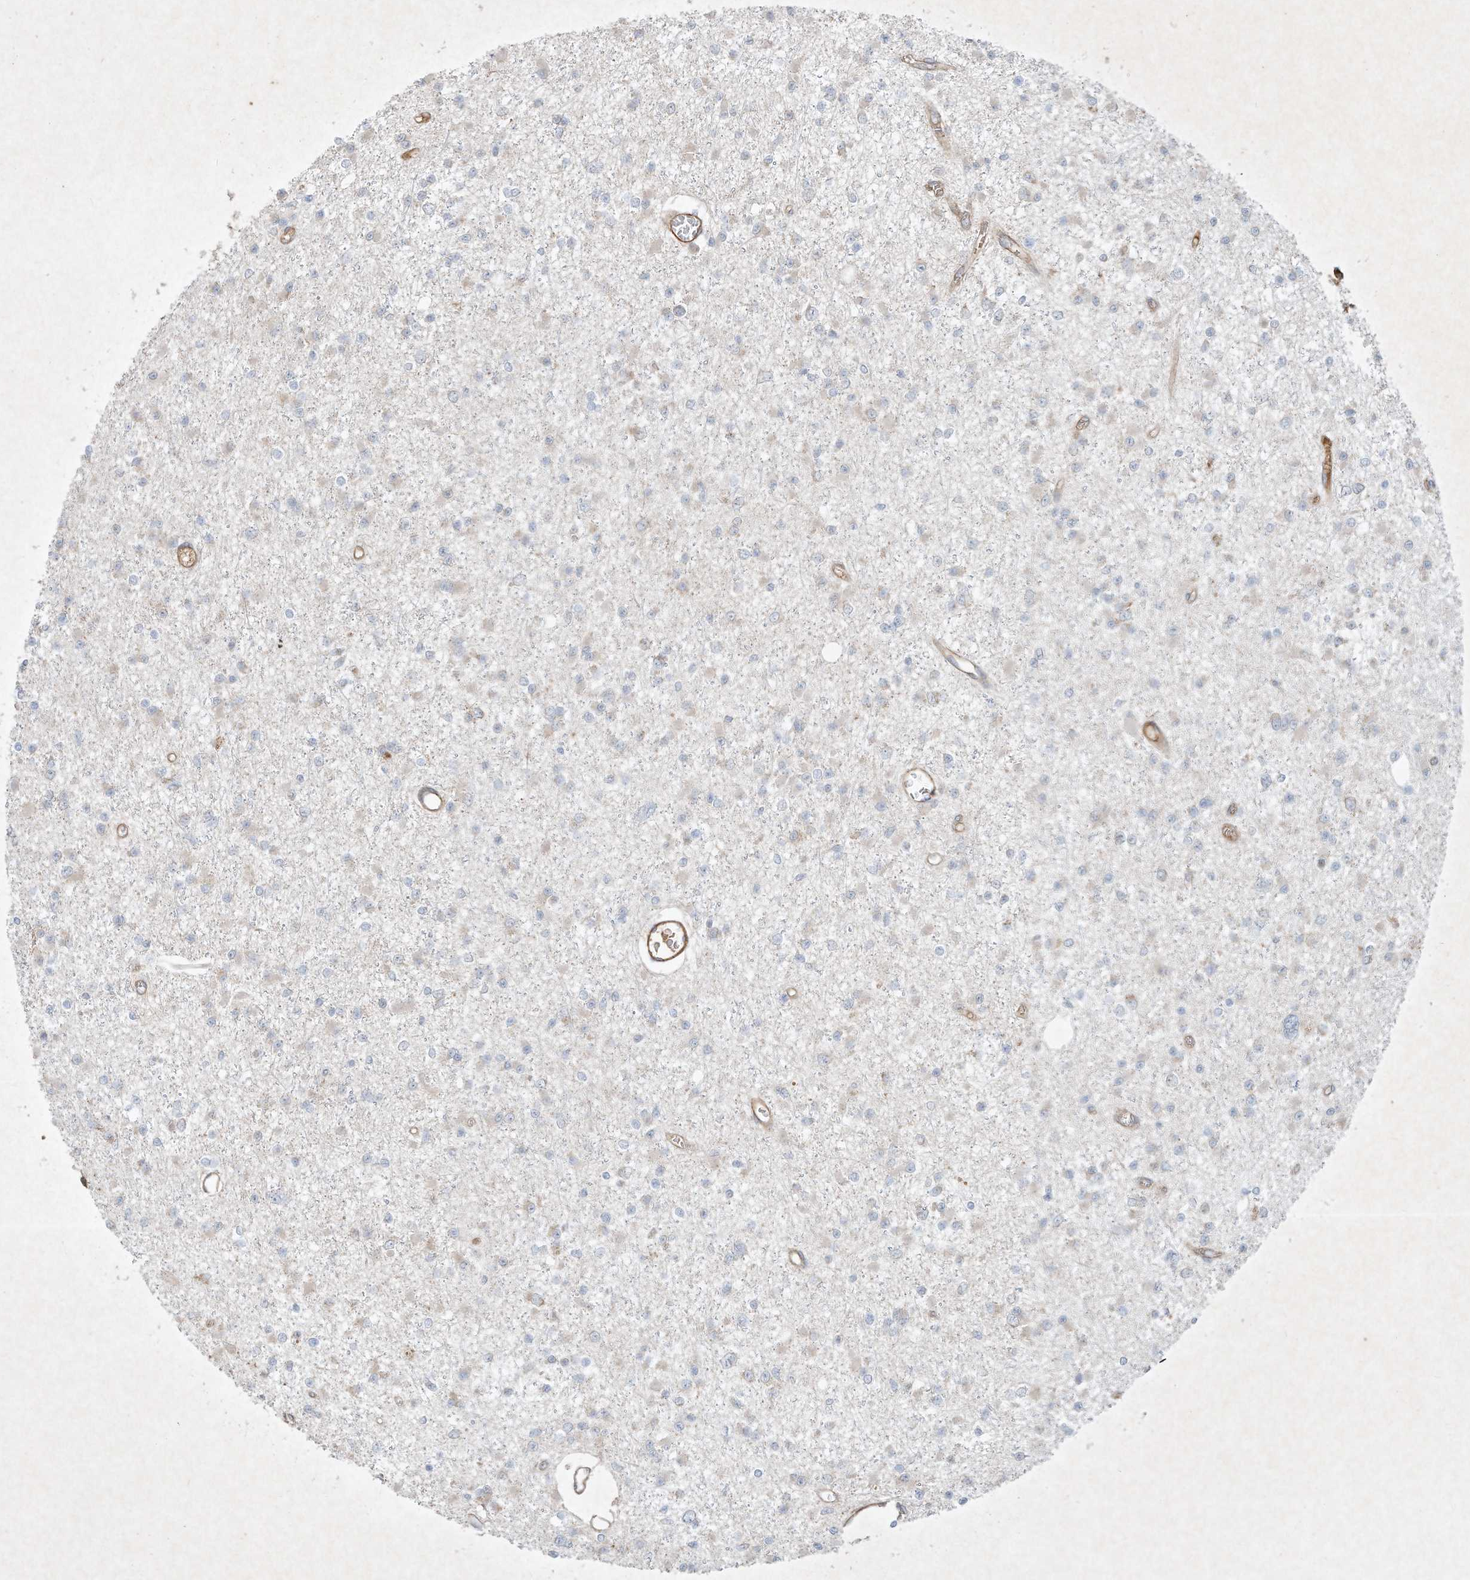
{"staining": {"intensity": "negative", "quantity": "none", "location": "none"}, "tissue": "glioma", "cell_type": "Tumor cells", "image_type": "cancer", "snomed": [{"axis": "morphology", "description": "Glioma, malignant, Low grade"}, {"axis": "topography", "description": "Brain"}], "caption": "Human glioma stained for a protein using immunohistochemistry (IHC) demonstrates no expression in tumor cells.", "gene": "HTR5A", "patient": {"sex": "female", "age": 22}}